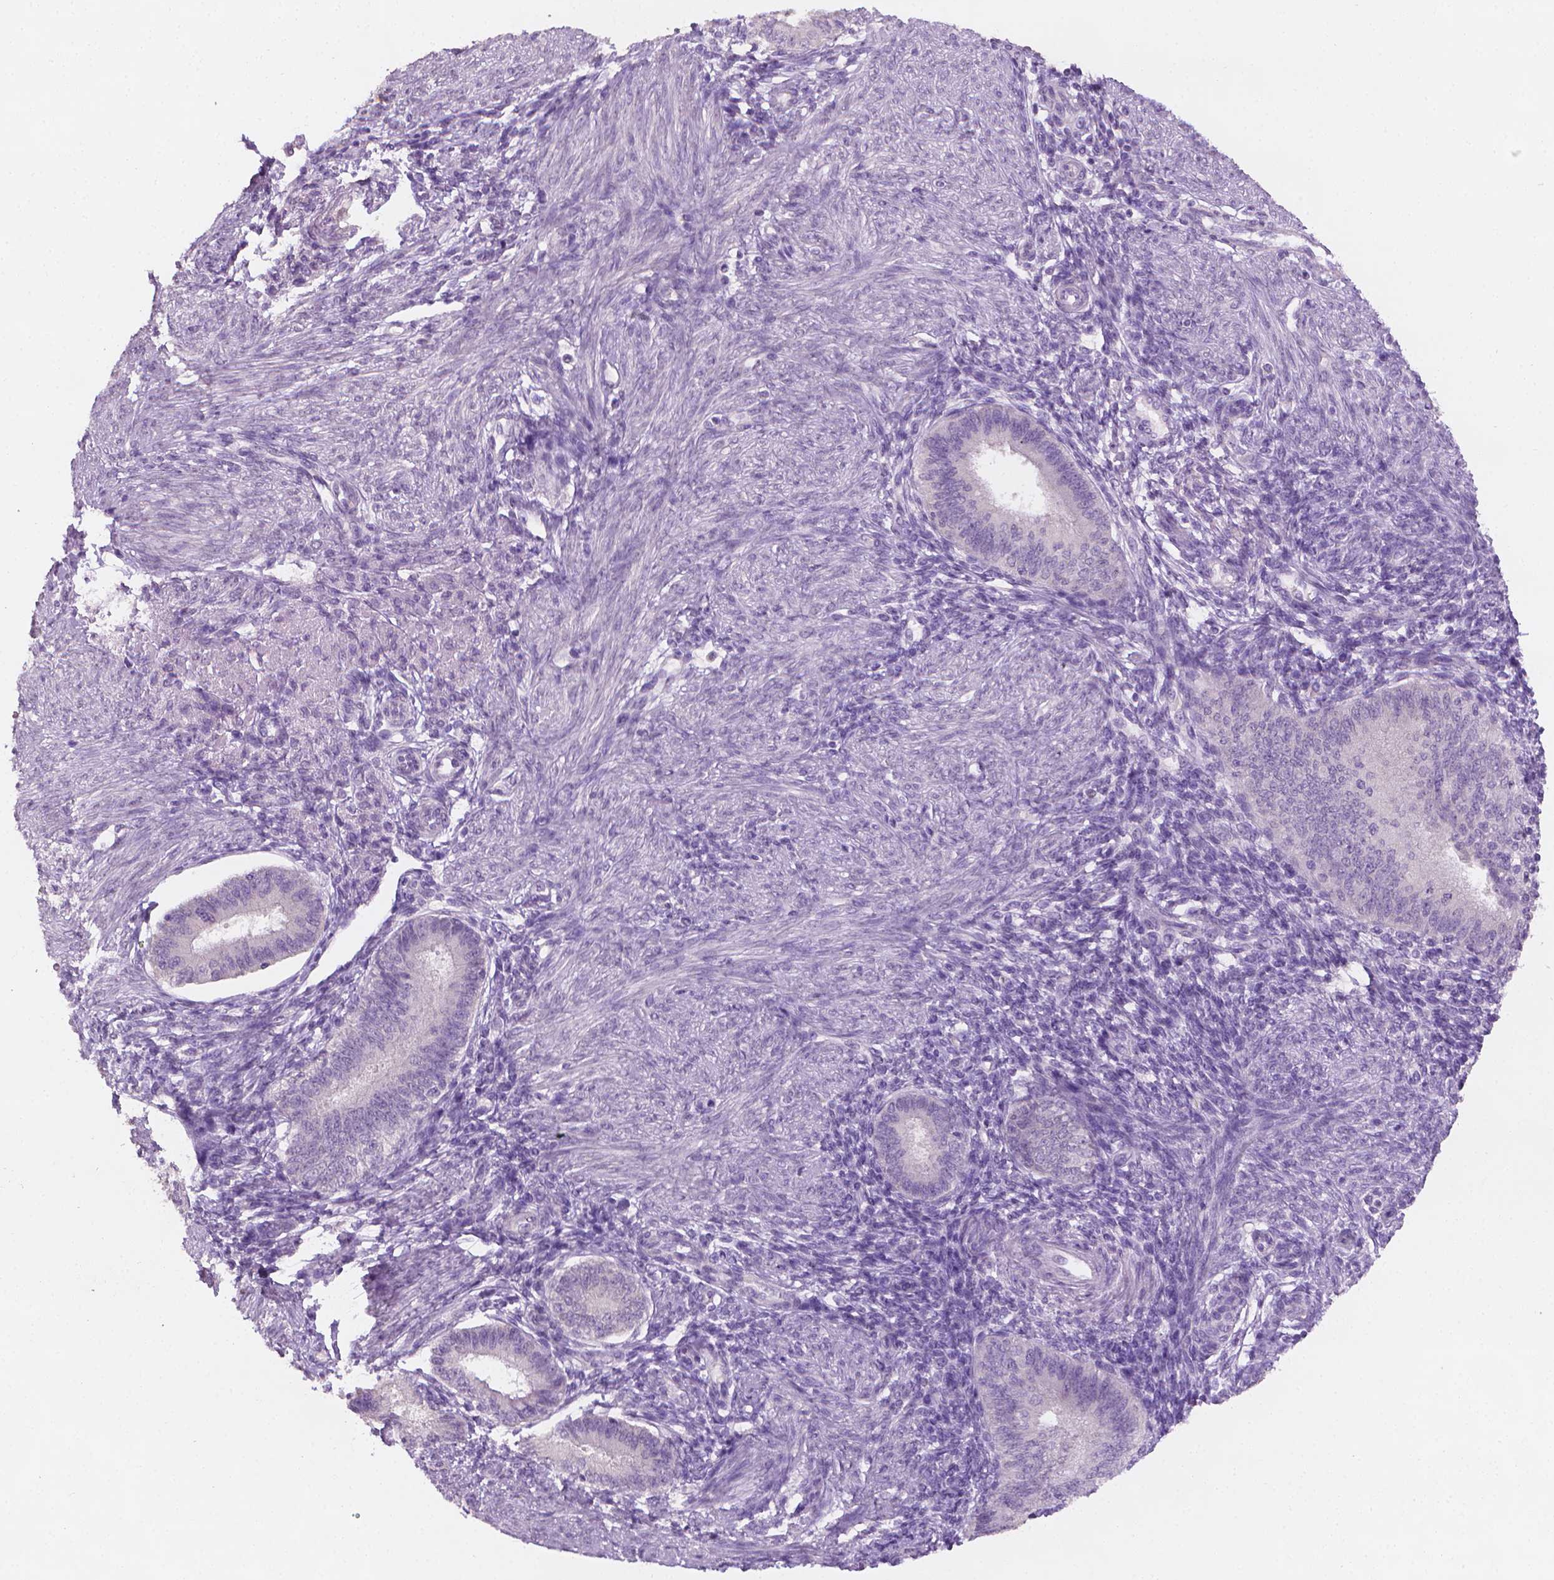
{"staining": {"intensity": "negative", "quantity": "none", "location": "none"}, "tissue": "endometrium", "cell_type": "Cells in endometrial stroma", "image_type": "normal", "snomed": [{"axis": "morphology", "description": "Normal tissue, NOS"}, {"axis": "topography", "description": "Endometrium"}], "caption": "This is a histopathology image of IHC staining of unremarkable endometrium, which shows no expression in cells in endometrial stroma.", "gene": "FASN", "patient": {"sex": "female", "age": 39}}